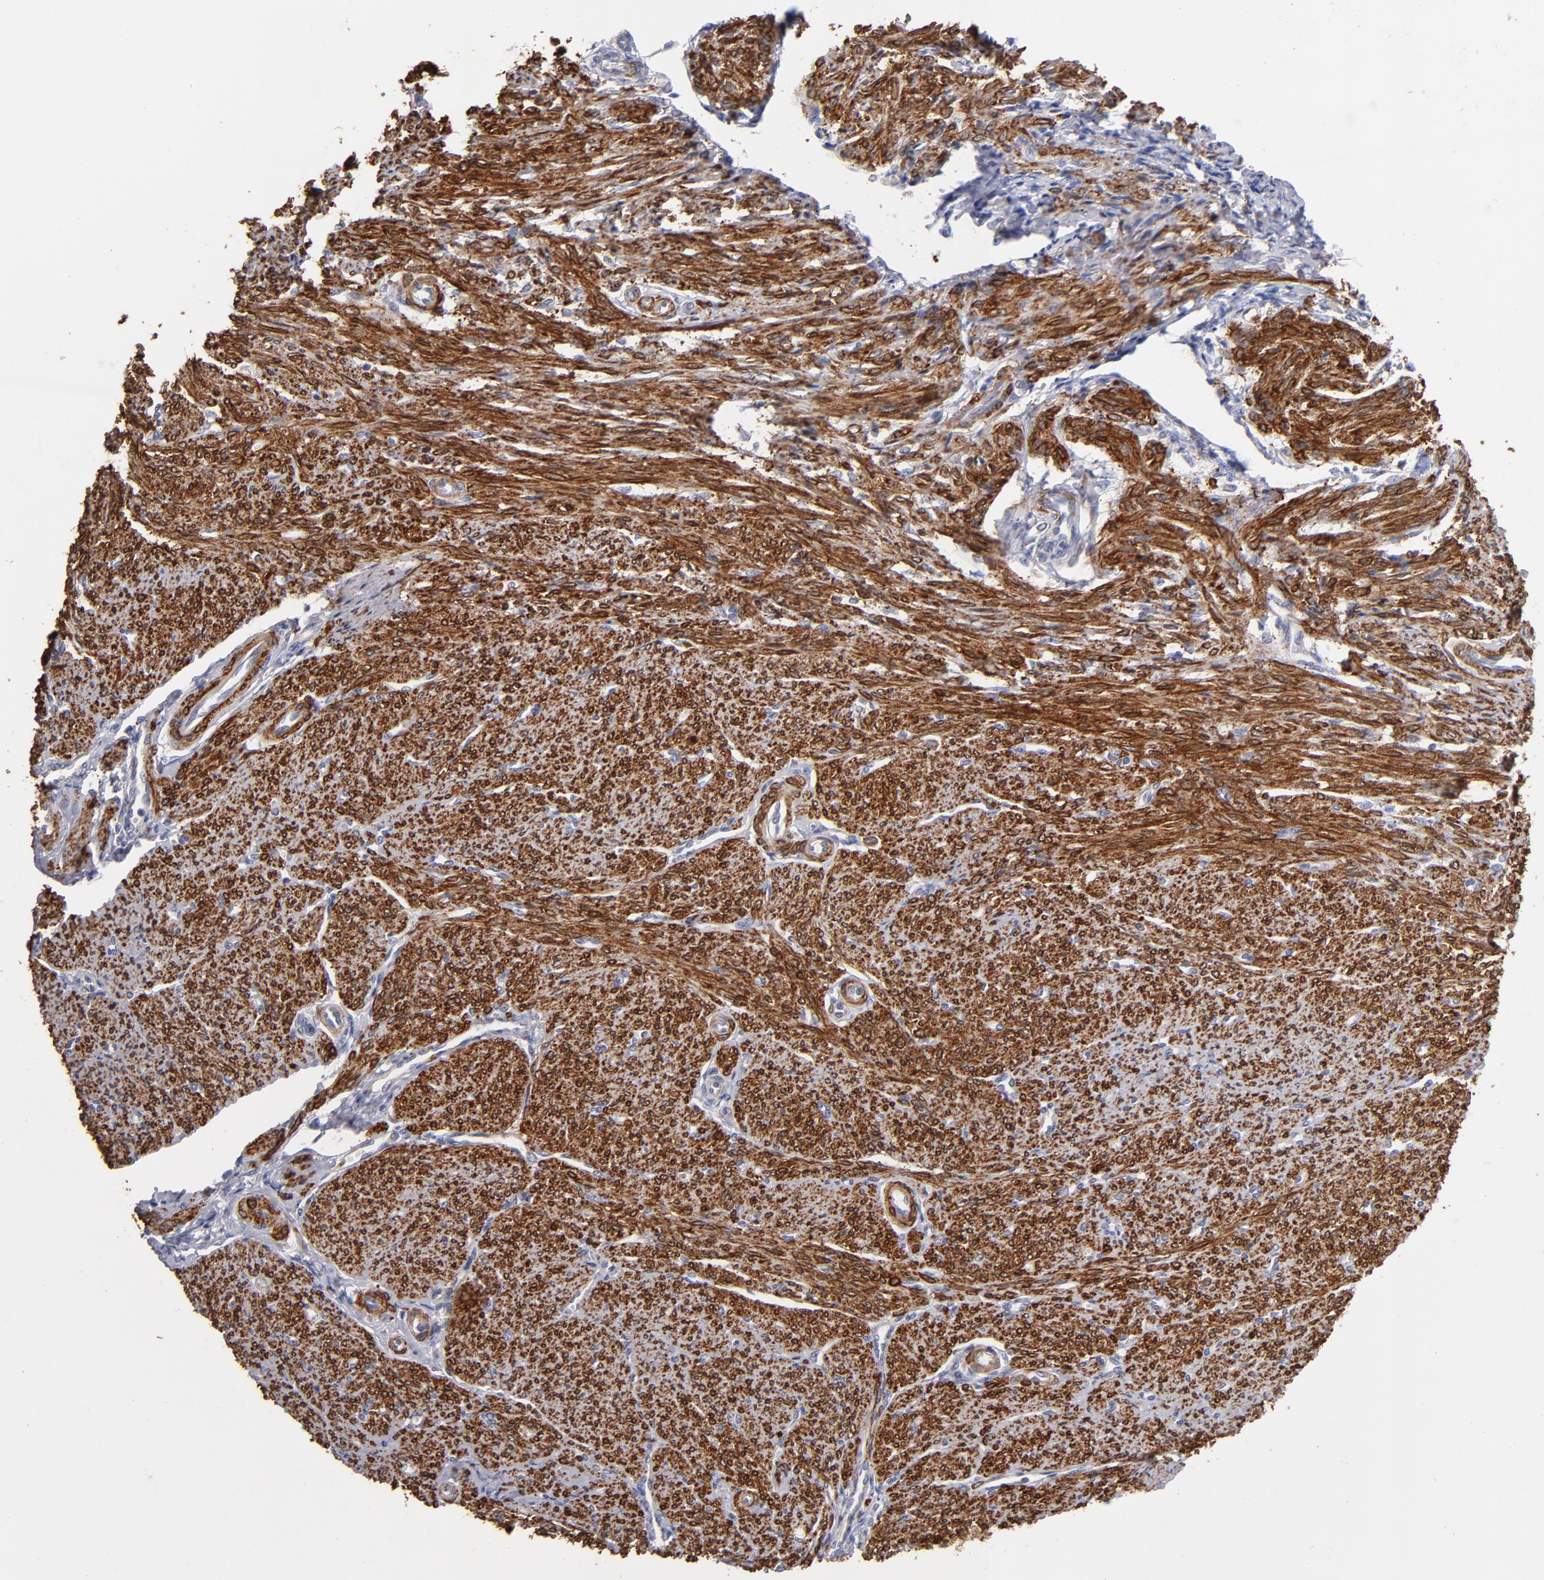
{"staining": {"intensity": "strong", "quantity": ">75%", "location": "cytoplasmic/membranous,nuclear"}, "tissue": "smooth muscle", "cell_type": "Smooth muscle cells", "image_type": "normal", "snomed": [{"axis": "morphology", "description": "Normal tissue, NOS"}, {"axis": "topography", "description": "Smooth muscle"}], "caption": "This micrograph reveals benign smooth muscle stained with immunohistochemistry (IHC) to label a protein in brown. The cytoplasmic/membranous,nuclear of smooth muscle cells show strong positivity for the protein. Nuclei are counter-stained blue.", "gene": "SLMAP", "patient": {"sex": "female", "age": 65}}